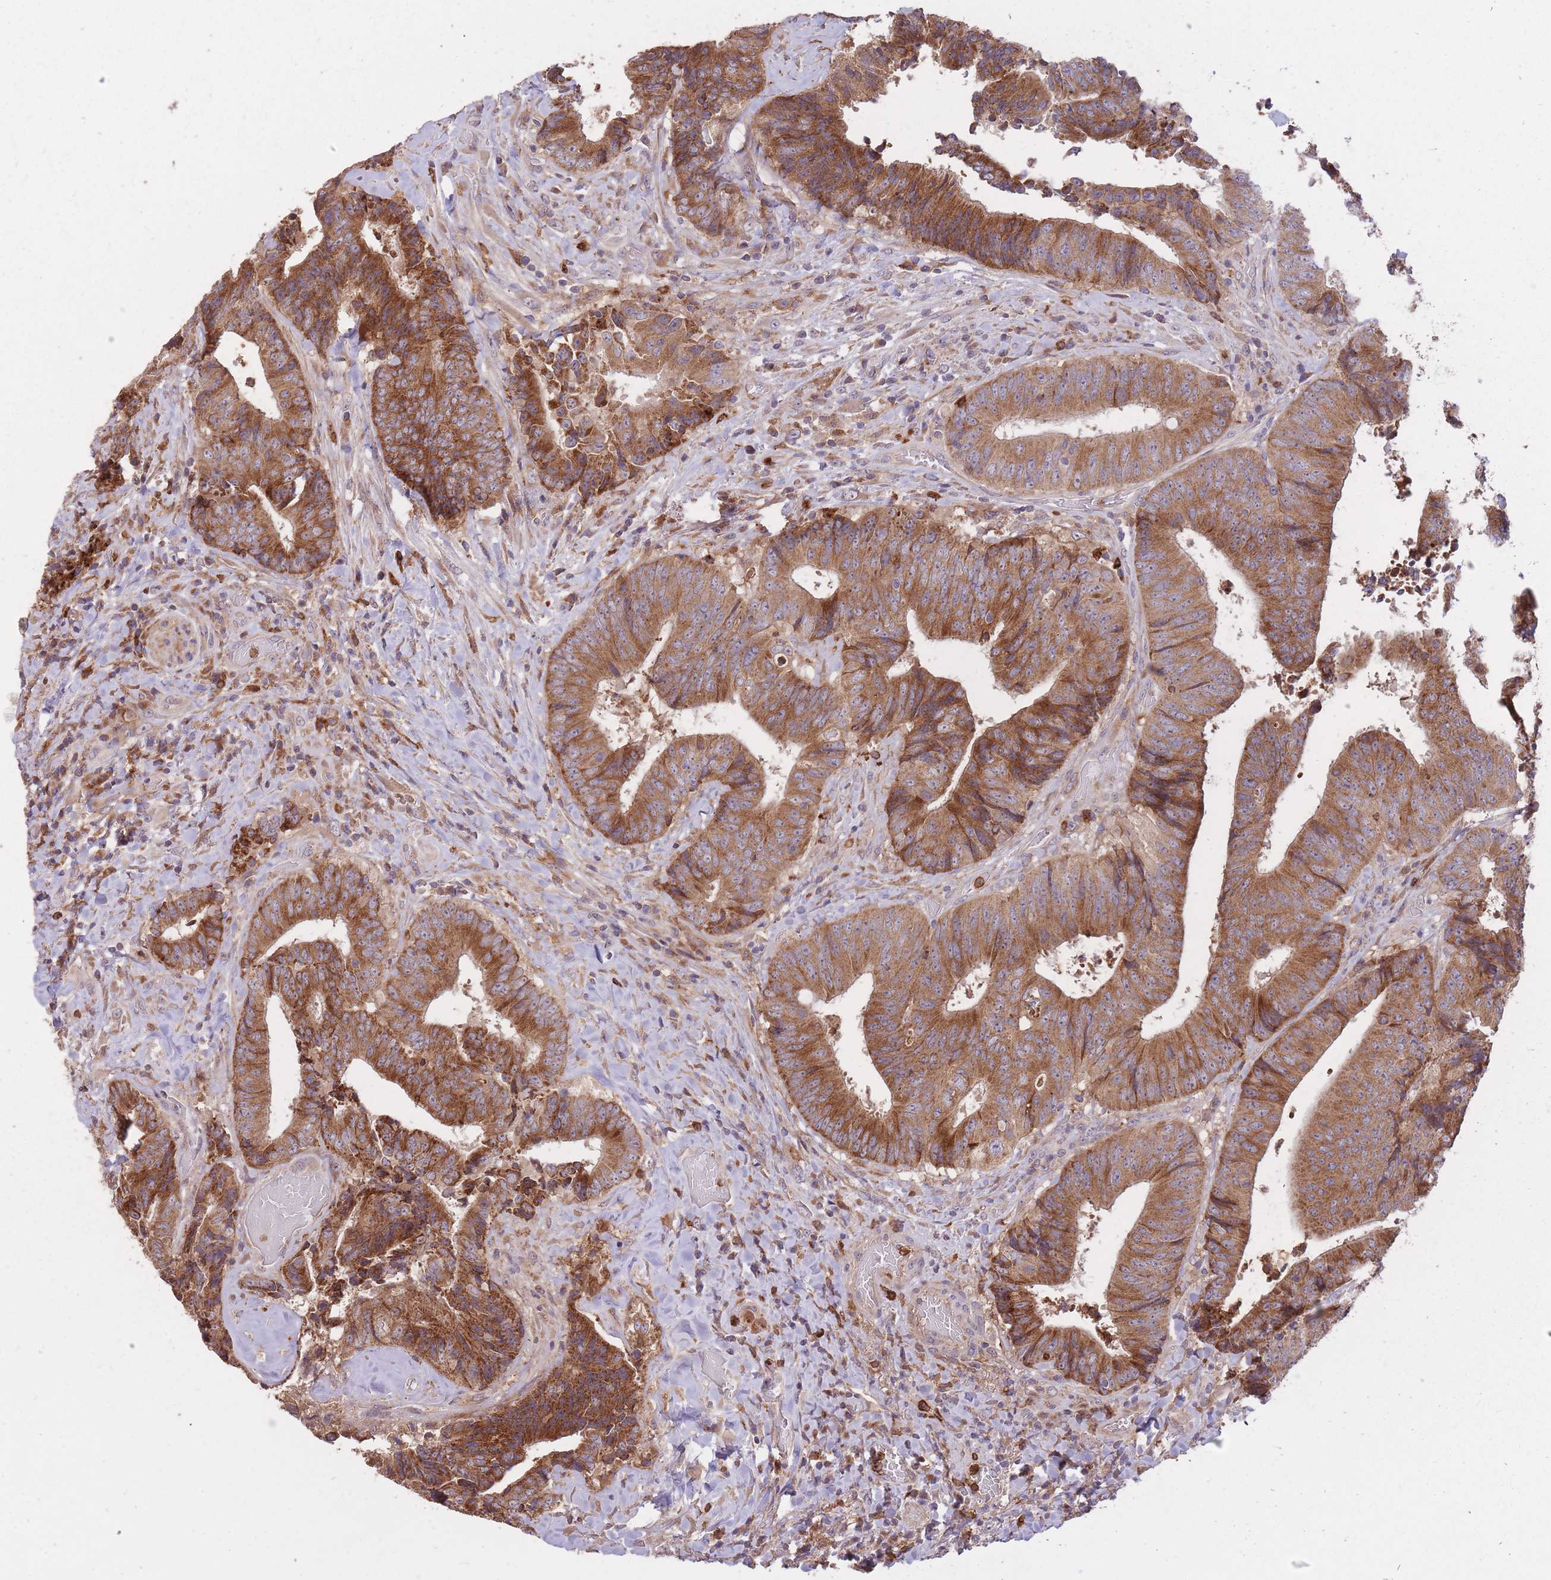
{"staining": {"intensity": "strong", "quantity": ">75%", "location": "cytoplasmic/membranous"}, "tissue": "colorectal cancer", "cell_type": "Tumor cells", "image_type": "cancer", "snomed": [{"axis": "morphology", "description": "Adenocarcinoma, NOS"}, {"axis": "topography", "description": "Rectum"}], "caption": "IHC of colorectal adenocarcinoma demonstrates high levels of strong cytoplasmic/membranous staining in about >75% of tumor cells.", "gene": "IGF2BP2", "patient": {"sex": "male", "age": 72}}